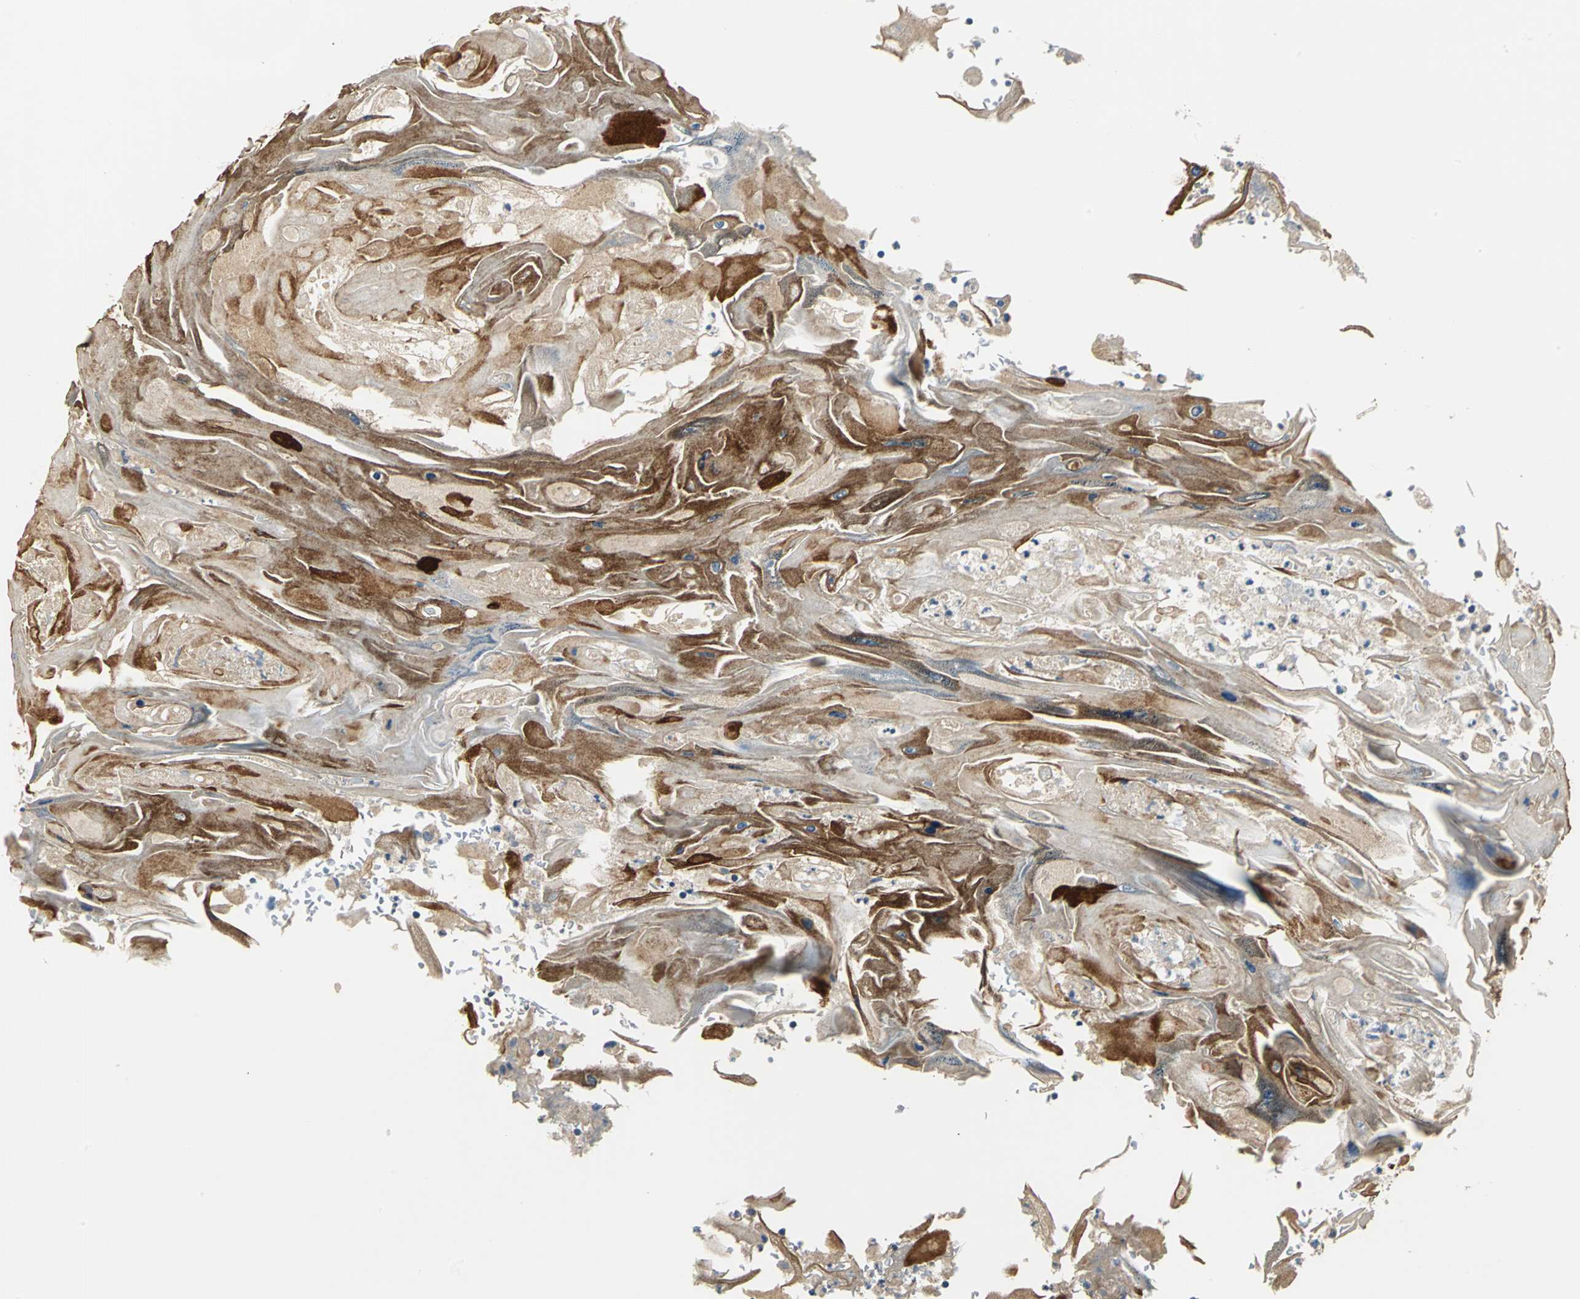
{"staining": {"intensity": "moderate", "quantity": "25%-75%", "location": "cytoplasmic/membranous"}, "tissue": "head and neck cancer", "cell_type": "Tumor cells", "image_type": "cancer", "snomed": [{"axis": "morphology", "description": "Squamous cell carcinoma, NOS"}, {"axis": "topography", "description": "Oral tissue"}, {"axis": "topography", "description": "Head-Neck"}], "caption": "Immunohistochemistry of squamous cell carcinoma (head and neck) shows medium levels of moderate cytoplasmic/membranous expression in about 25%-75% of tumor cells.", "gene": "B3GNT2", "patient": {"sex": "female", "age": 76}}